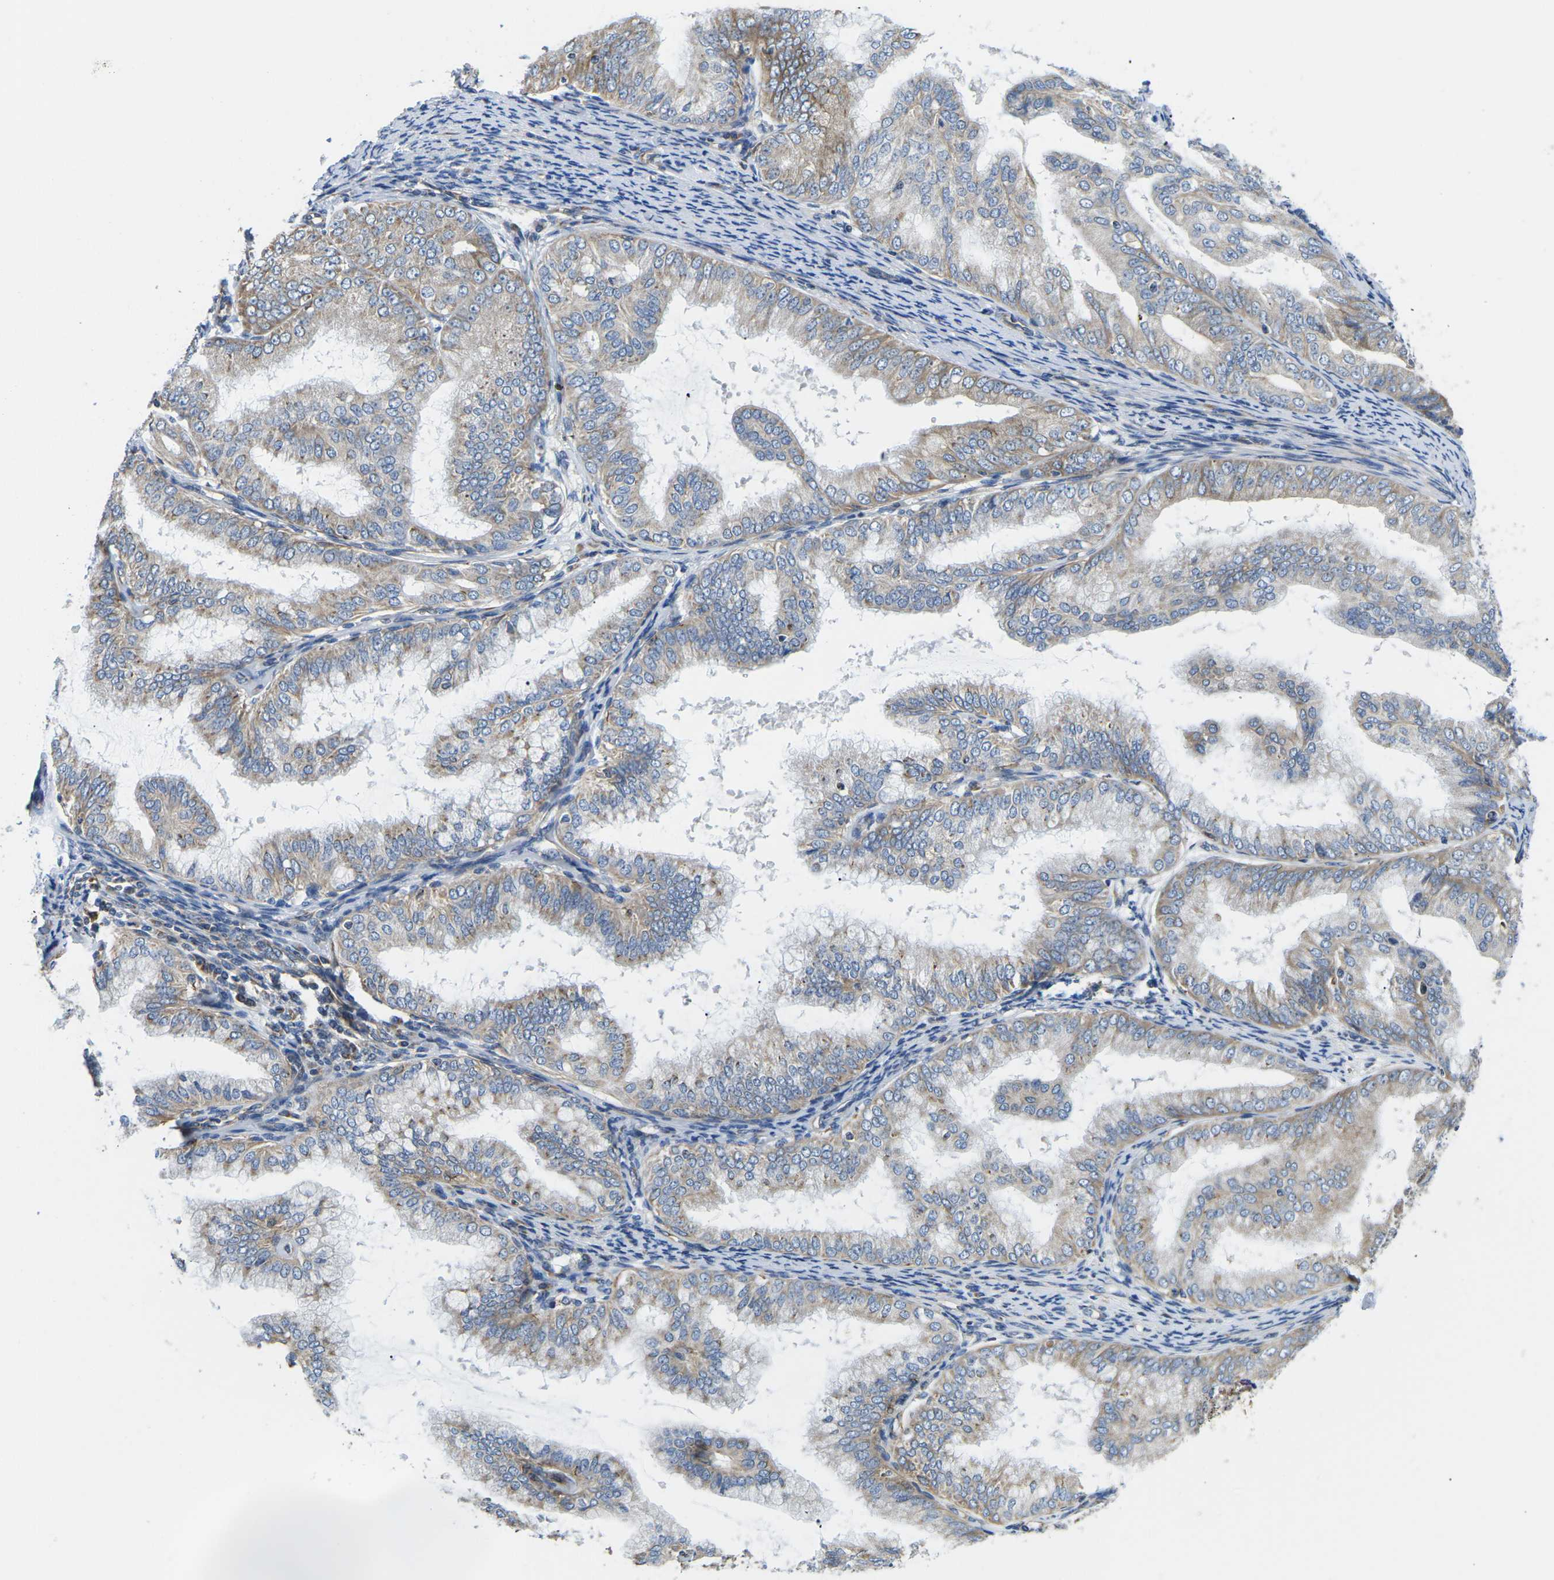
{"staining": {"intensity": "weak", "quantity": ">75%", "location": "cytoplasmic/membranous"}, "tissue": "endometrial cancer", "cell_type": "Tumor cells", "image_type": "cancer", "snomed": [{"axis": "morphology", "description": "Adenocarcinoma, NOS"}, {"axis": "topography", "description": "Endometrium"}], "caption": "Endometrial cancer stained for a protein shows weak cytoplasmic/membranous positivity in tumor cells. (Brightfield microscopy of DAB IHC at high magnification).", "gene": "TMEFF2", "patient": {"sex": "female", "age": 63}}